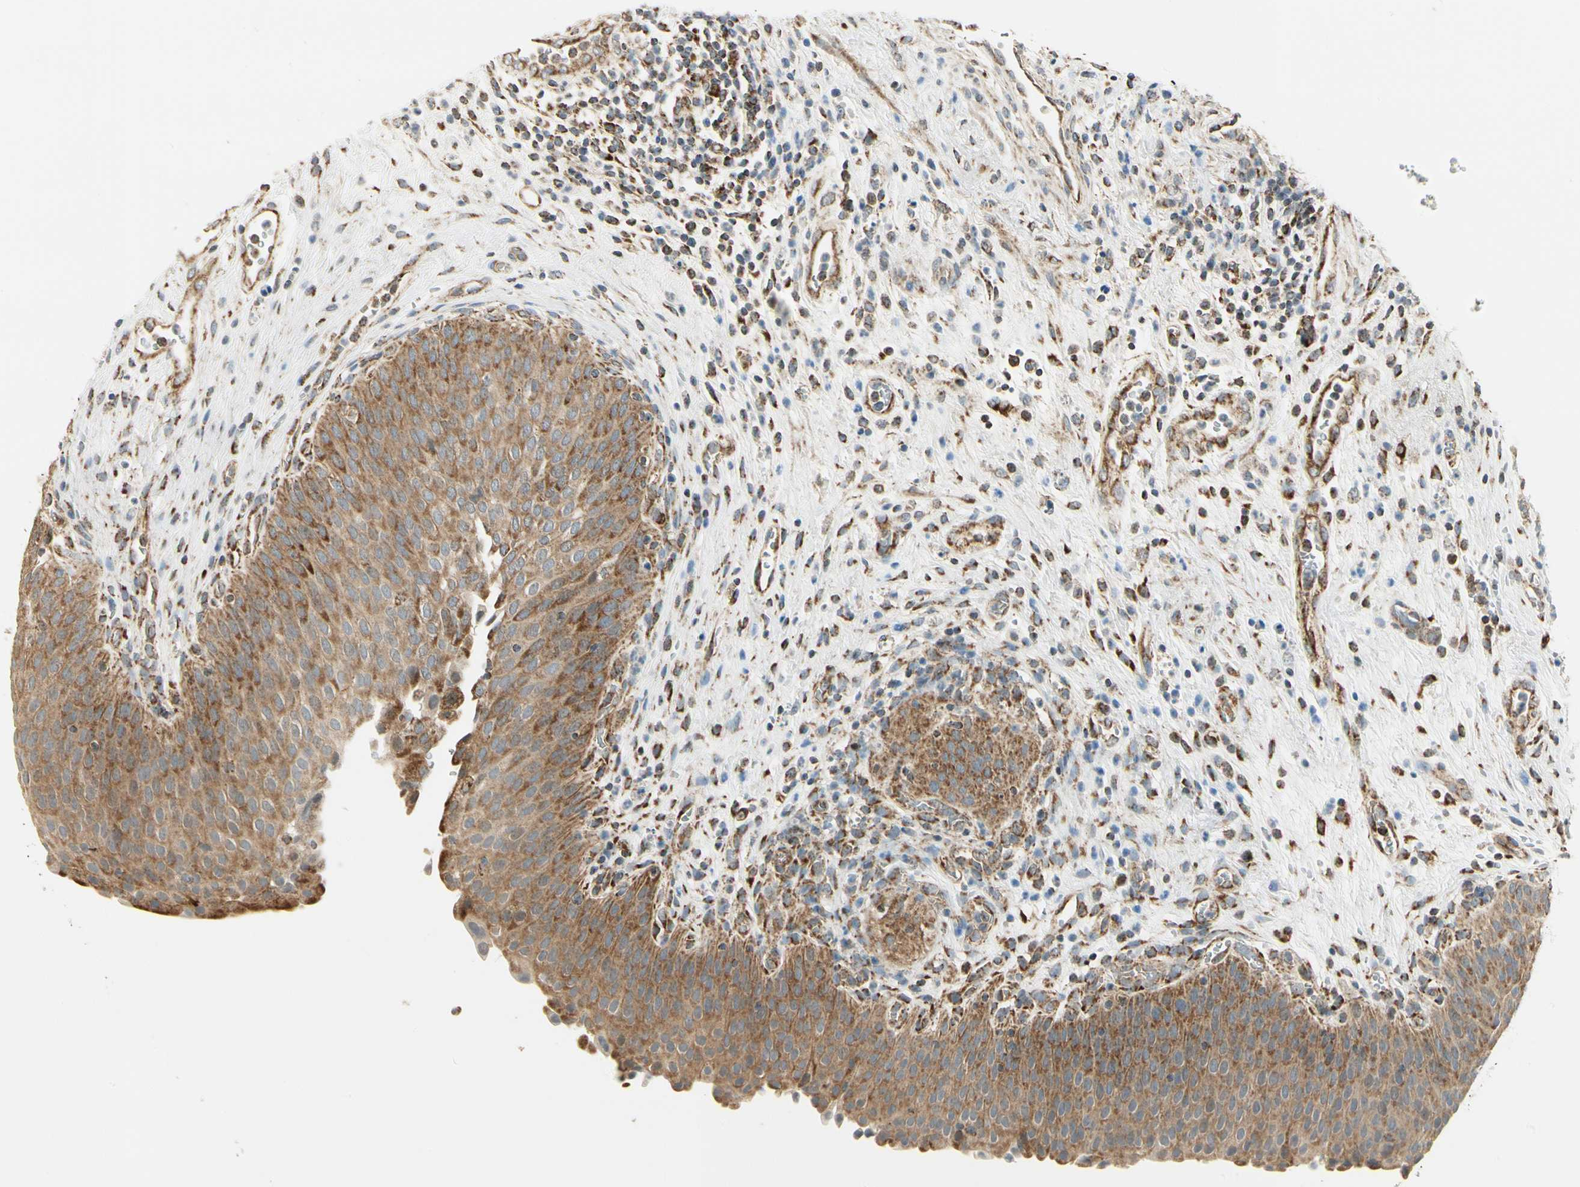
{"staining": {"intensity": "moderate", "quantity": ">75%", "location": "cytoplasmic/membranous"}, "tissue": "urinary bladder", "cell_type": "Urothelial cells", "image_type": "normal", "snomed": [{"axis": "morphology", "description": "Normal tissue, NOS"}, {"axis": "morphology", "description": "Dysplasia, NOS"}, {"axis": "topography", "description": "Urinary bladder"}], "caption": "This image displays benign urinary bladder stained with immunohistochemistry to label a protein in brown. The cytoplasmic/membranous of urothelial cells show moderate positivity for the protein. Nuclei are counter-stained blue.", "gene": "EPHB3", "patient": {"sex": "male", "age": 35}}